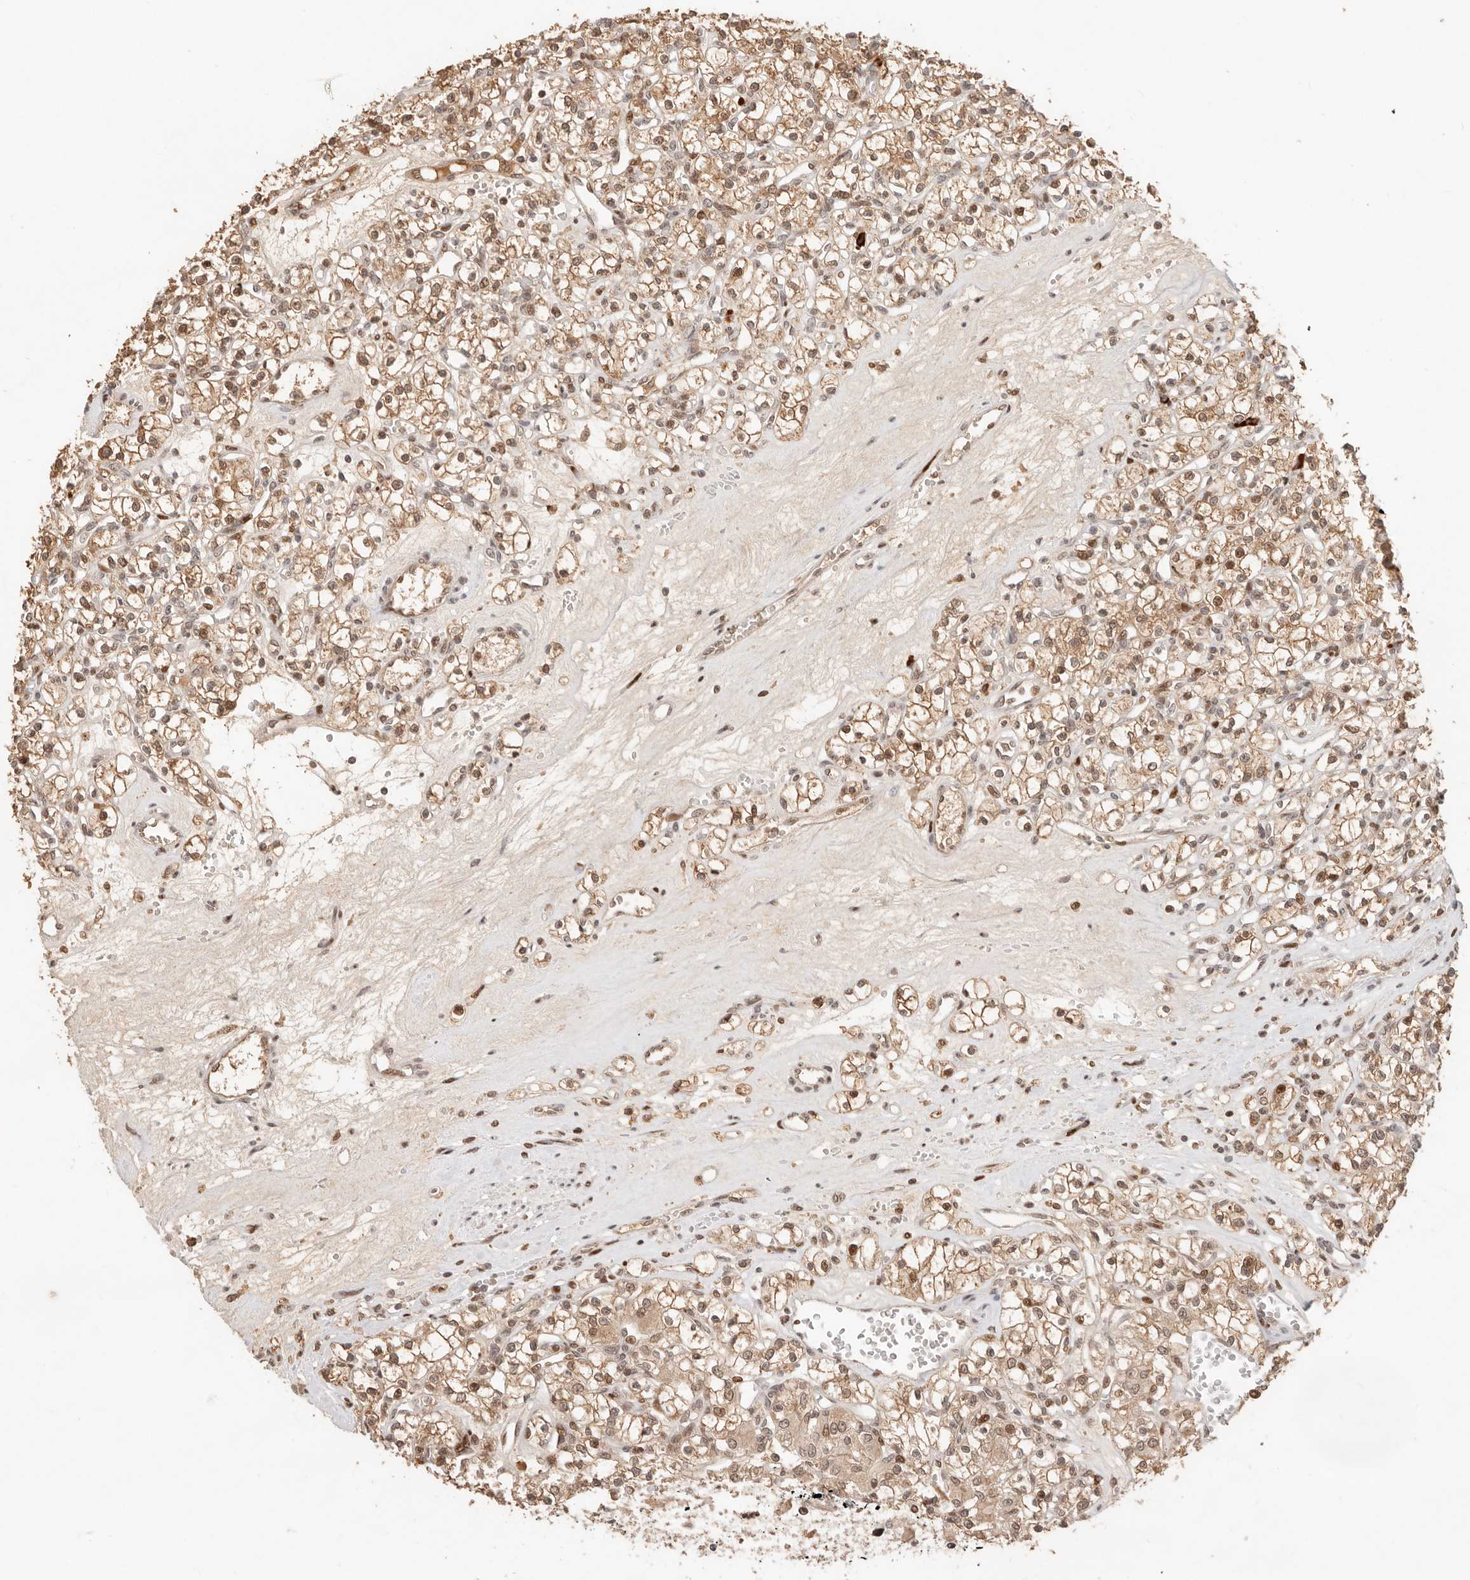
{"staining": {"intensity": "moderate", "quantity": ">75%", "location": "cytoplasmic/membranous,nuclear"}, "tissue": "renal cancer", "cell_type": "Tumor cells", "image_type": "cancer", "snomed": [{"axis": "morphology", "description": "Adenocarcinoma, NOS"}, {"axis": "topography", "description": "Kidney"}], "caption": "Immunohistochemical staining of human renal cancer demonstrates medium levels of moderate cytoplasmic/membranous and nuclear protein positivity in approximately >75% of tumor cells. The protein is stained brown, and the nuclei are stained in blue (DAB (3,3'-diaminobenzidine) IHC with brightfield microscopy, high magnification).", "gene": "NPAS2", "patient": {"sex": "female", "age": 59}}